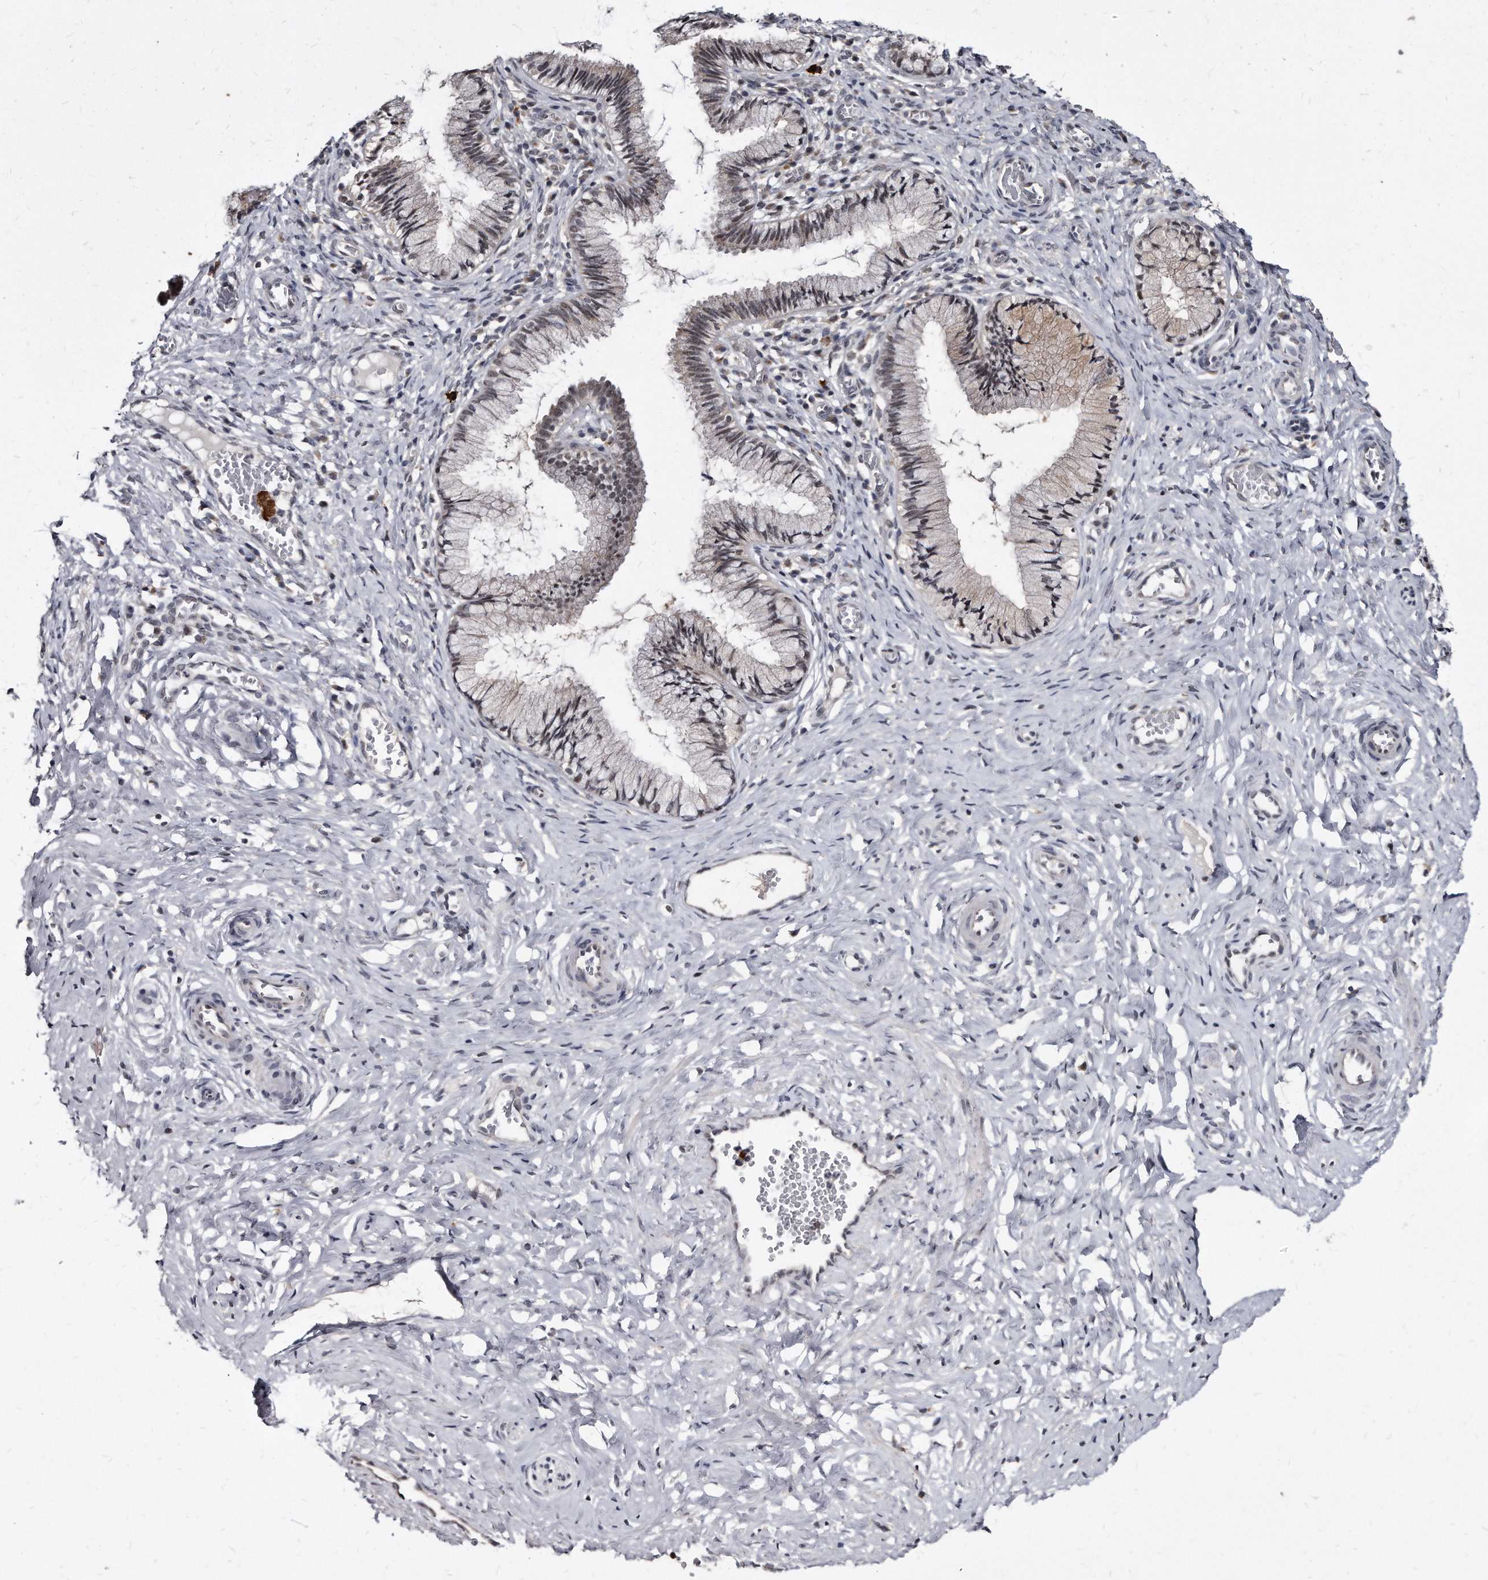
{"staining": {"intensity": "weak", "quantity": "<25%", "location": "cytoplasmic/membranous"}, "tissue": "cervix", "cell_type": "Glandular cells", "image_type": "normal", "snomed": [{"axis": "morphology", "description": "Normal tissue, NOS"}, {"axis": "topography", "description": "Cervix"}], "caption": "An image of cervix stained for a protein displays no brown staining in glandular cells.", "gene": "KLHDC3", "patient": {"sex": "female", "age": 27}}